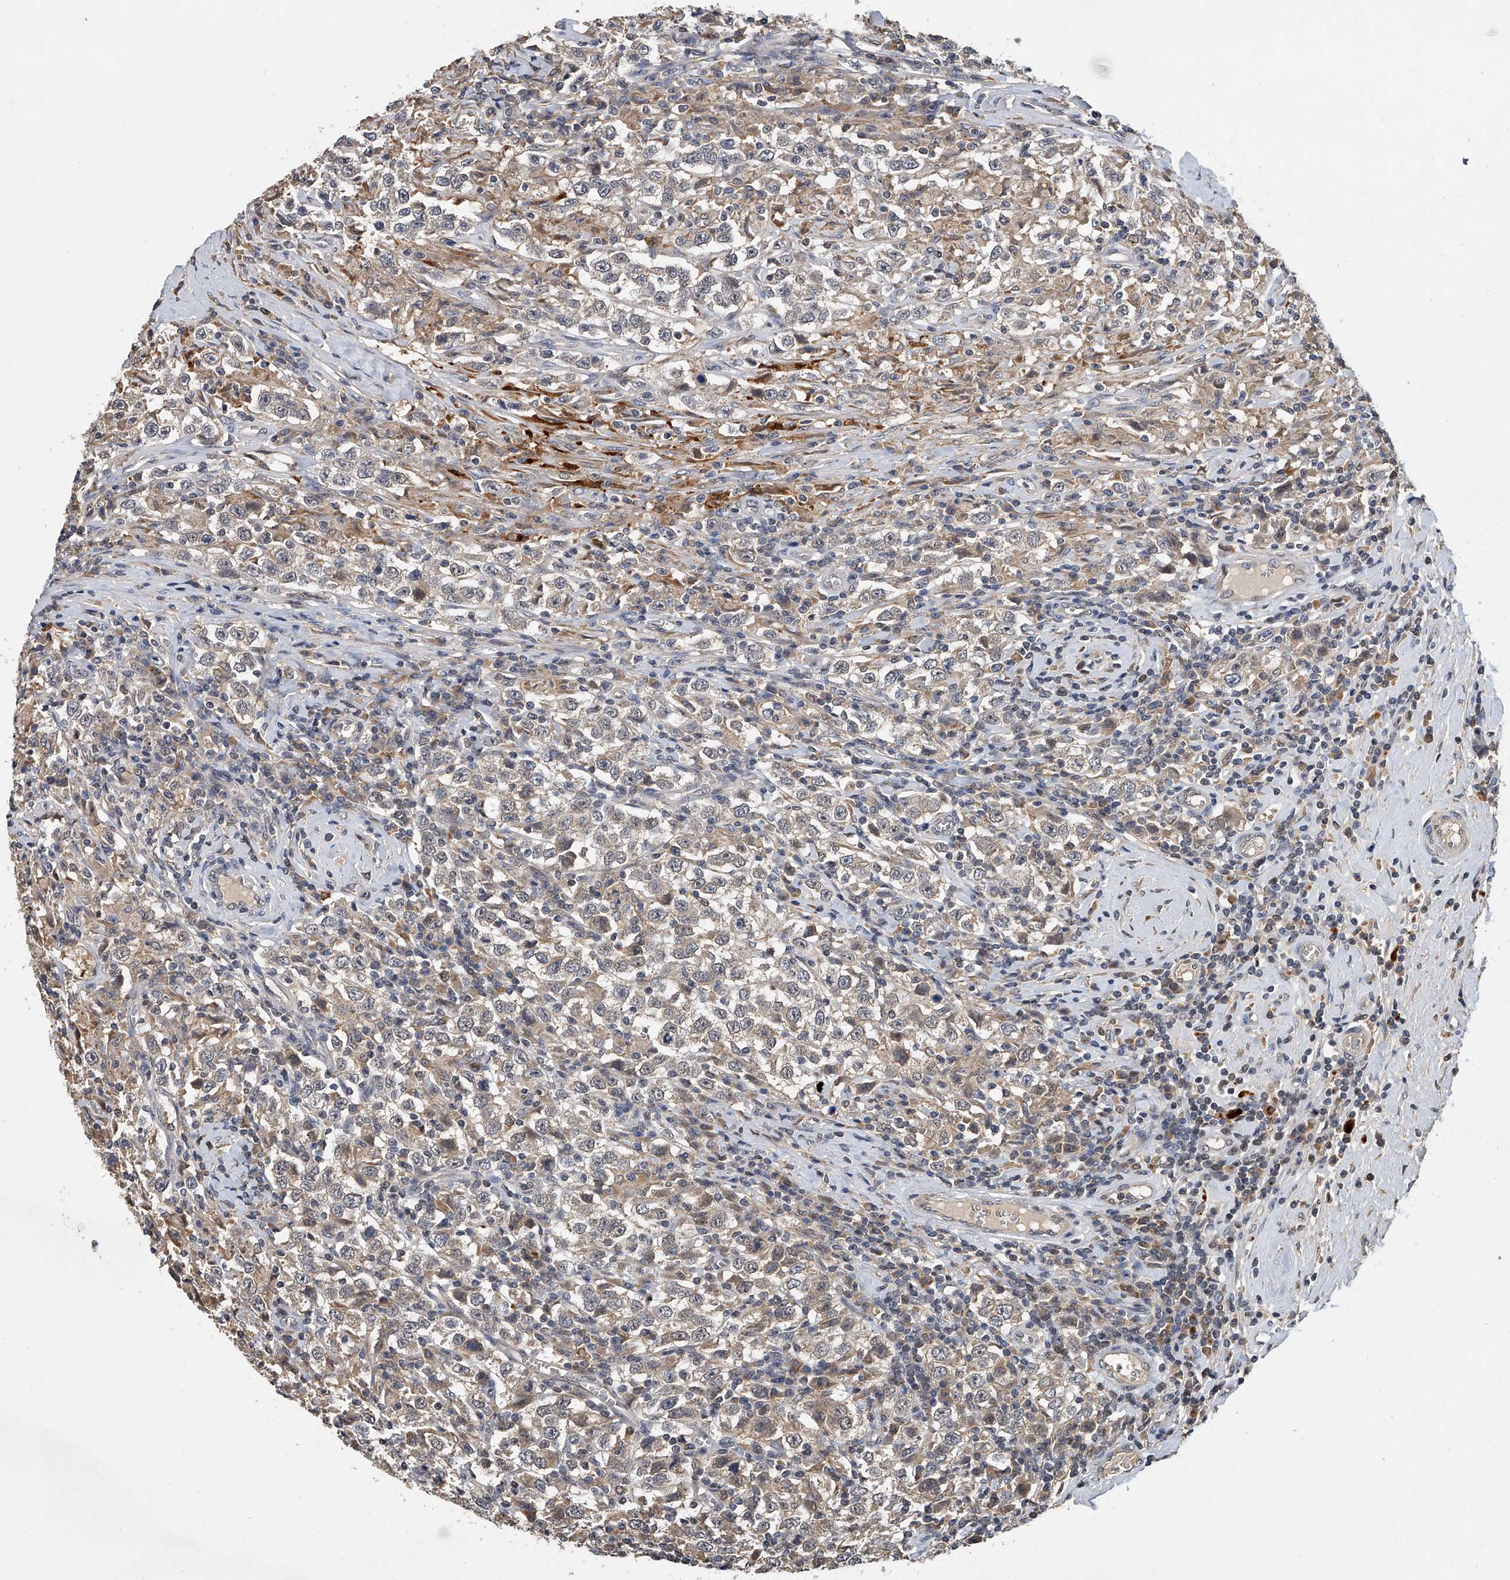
{"staining": {"intensity": "weak", "quantity": ">75%", "location": "cytoplasmic/membranous"}, "tissue": "testis cancer", "cell_type": "Tumor cells", "image_type": "cancer", "snomed": [{"axis": "morphology", "description": "Seminoma, NOS"}, {"axis": "topography", "description": "Testis"}], "caption": "Immunohistochemistry of testis cancer displays low levels of weak cytoplasmic/membranous staining in approximately >75% of tumor cells.", "gene": "JAG2", "patient": {"sex": "male", "age": 41}}